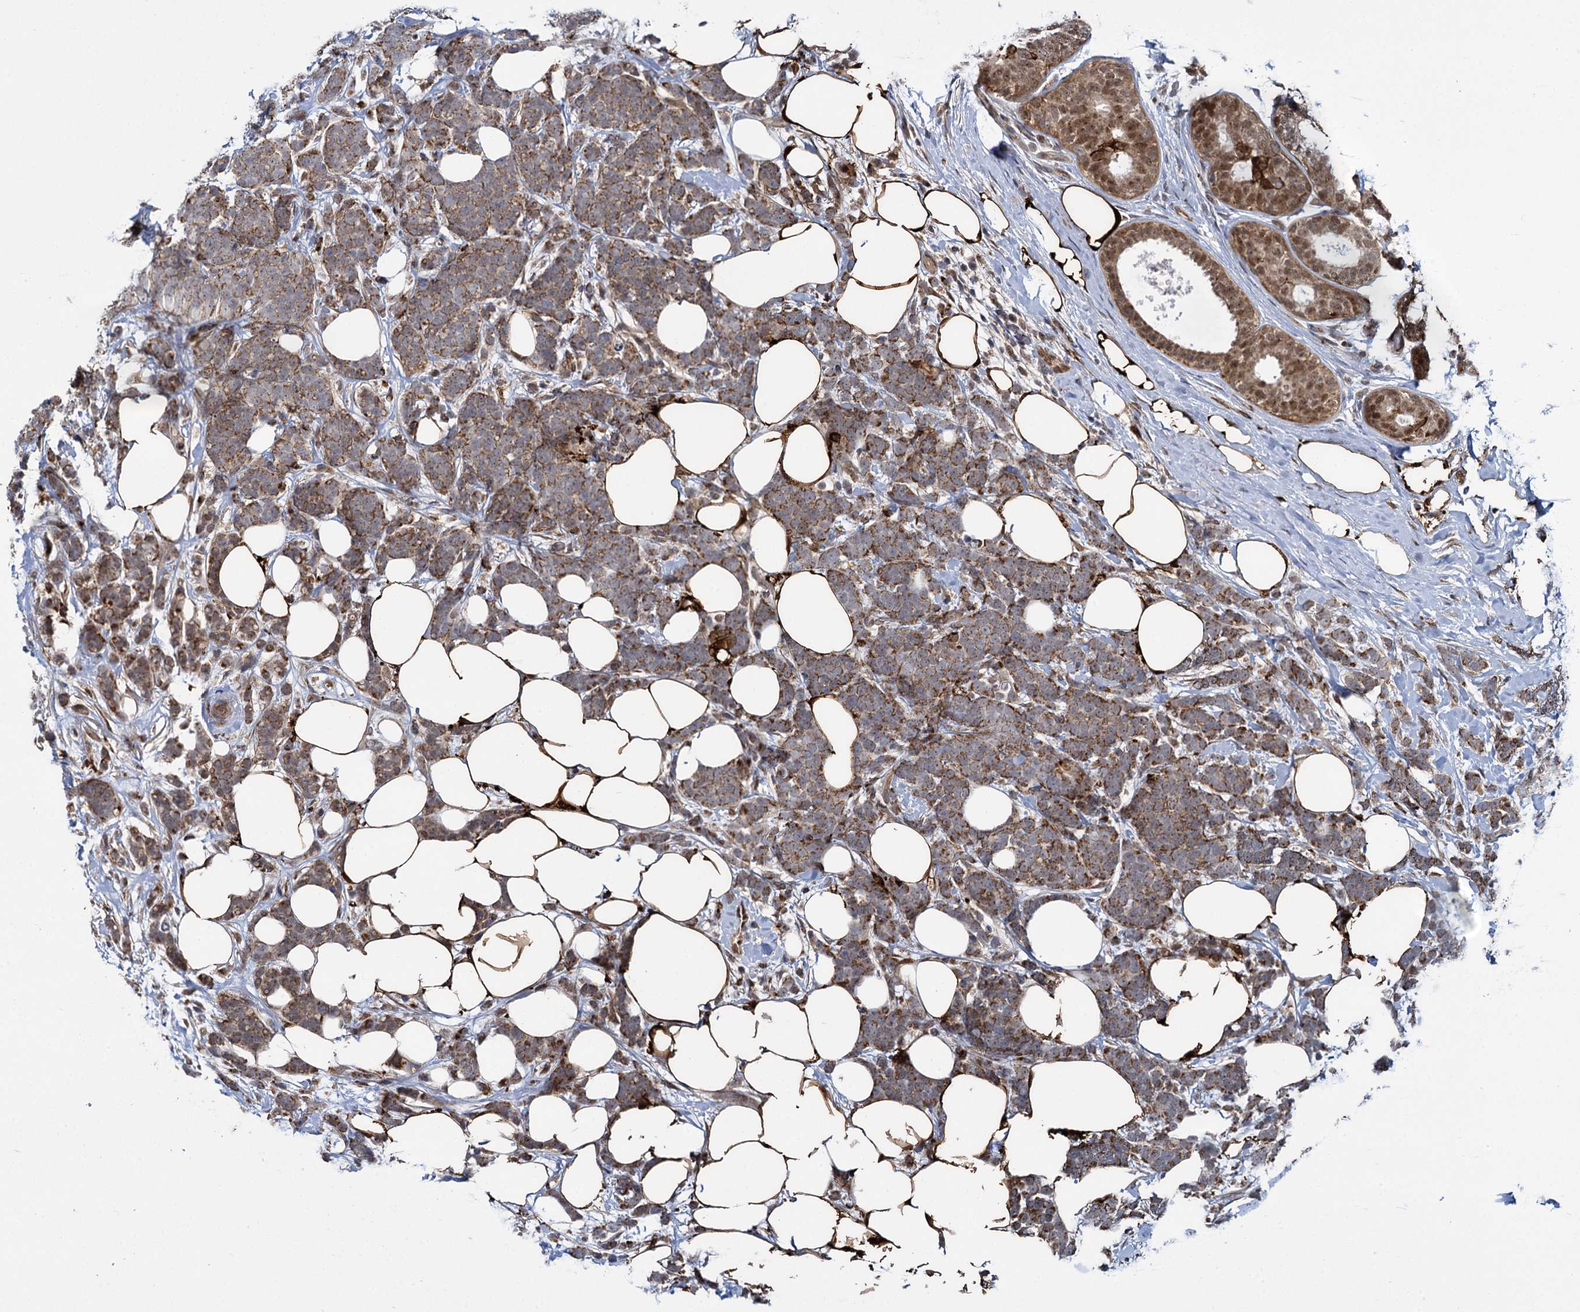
{"staining": {"intensity": "moderate", "quantity": ">75%", "location": "cytoplasmic/membranous"}, "tissue": "breast cancer", "cell_type": "Tumor cells", "image_type": "cancer", "snomed": [{"axis": "morphology", "description": "Lobular carcinoma"}, {"axis": "topography", "description": "Breast"}], "caption": "Human breast cancer (lobular carcinoma) stained with a protein marker shows moderate staining in tumor cells.", "gene": "GAL3ST4", "patient": {"sex": "female", "age": 58}}